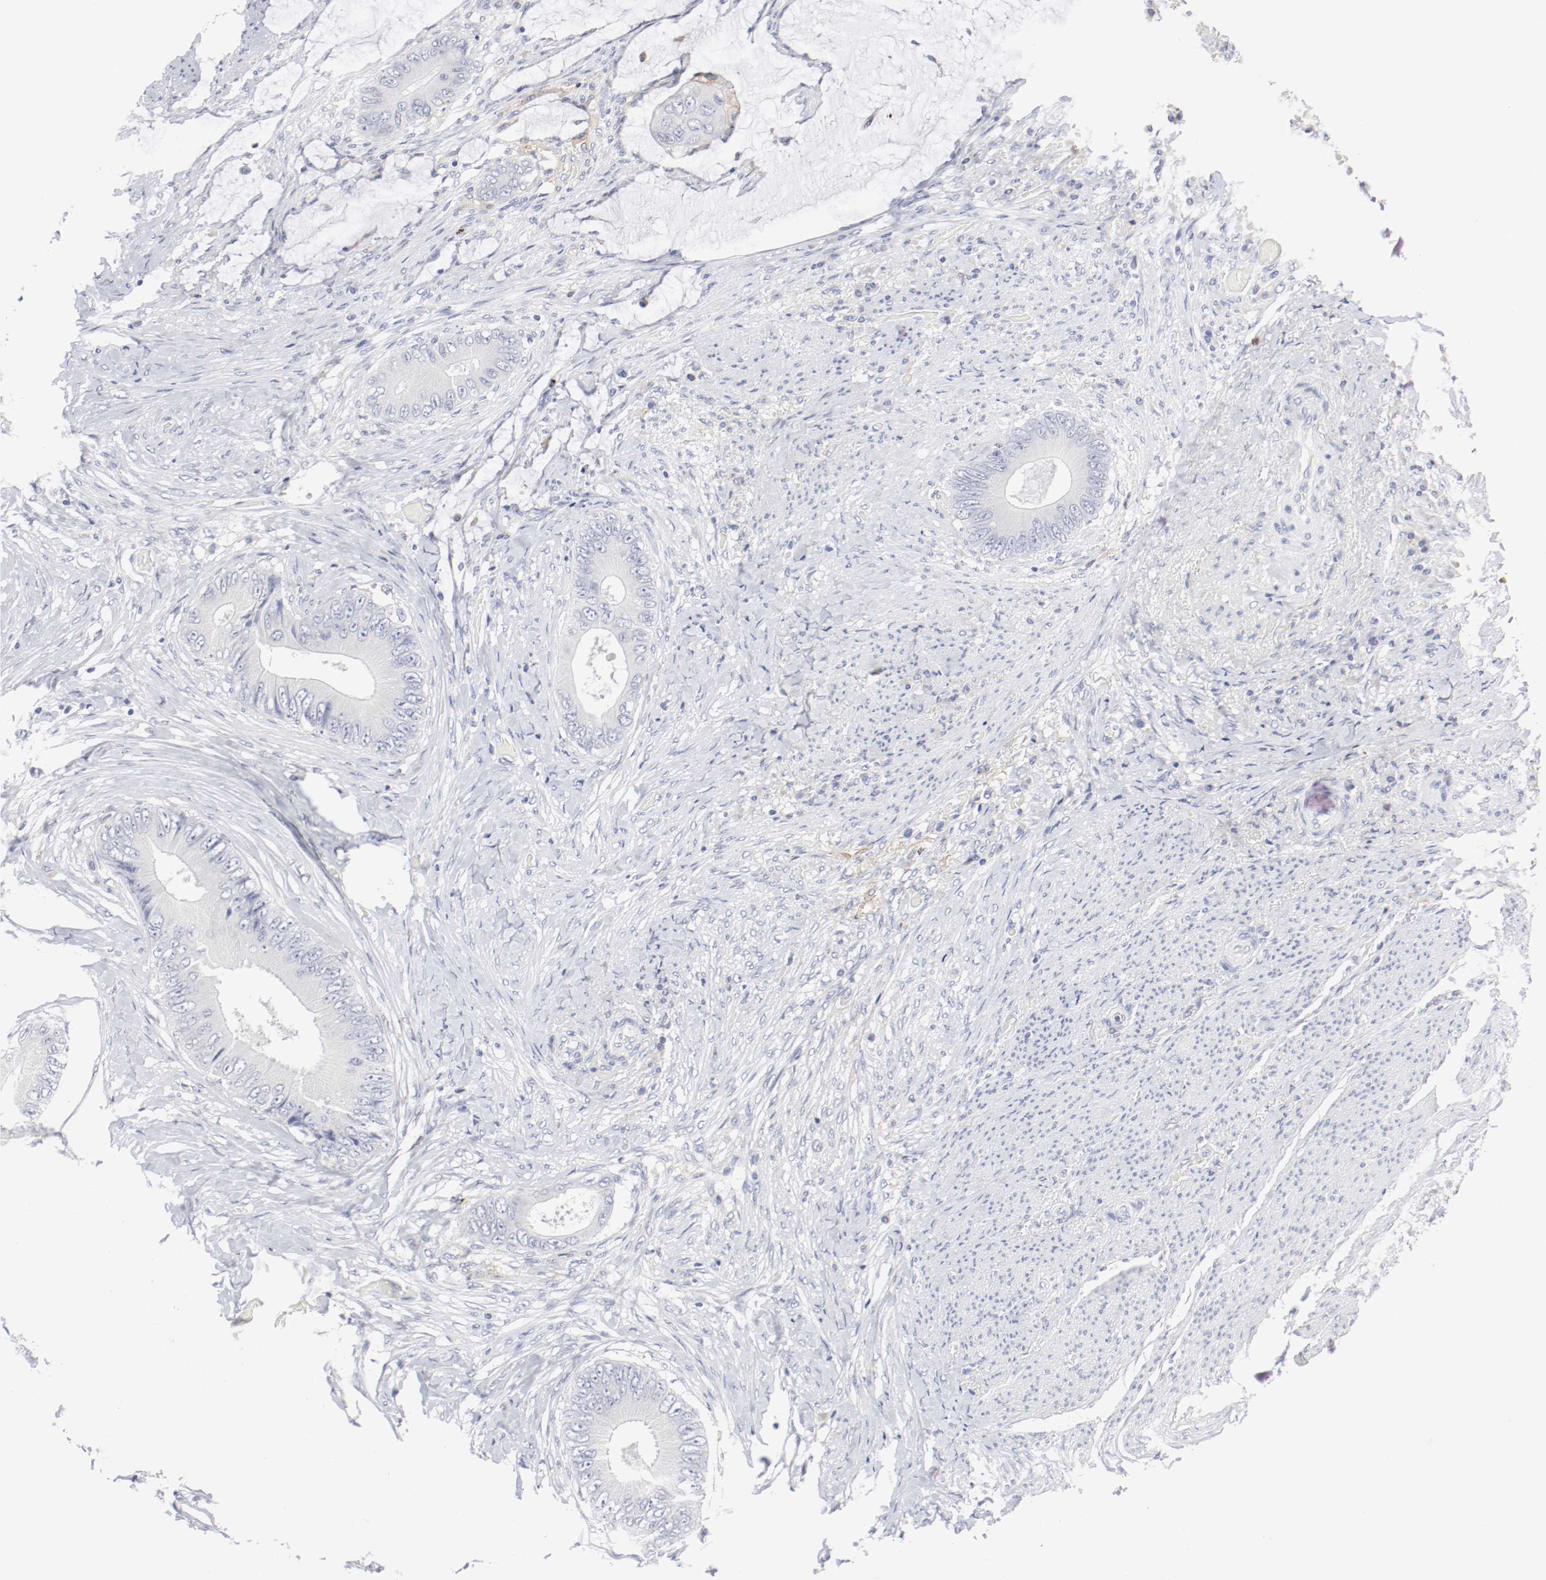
{"staining": {"intensity": "negative", "quantity": "none", "location": "none"}, "tissue": "colorectal cancer", "cell_type": "Tumor cells", "image_type": "cancer", "snomed": [{"axis": "morphology", "description": "Normal tissue, NOS"}, {"axis": "morphology", "description": "Adenocarcinoma, NOS"}, {"axis": "topography", "description": "Rectum"}, {"axis": "topography", "description": "Peripheral nerve tissue"}], "caption": "An immunohistochemistry (IHC) photomicrograph of colorectal cancer is shown. There is no staining in tumor cells of colorectal cancer.", "gene": "ITGAX", "patient": {"sex": "female", "age": 77}}